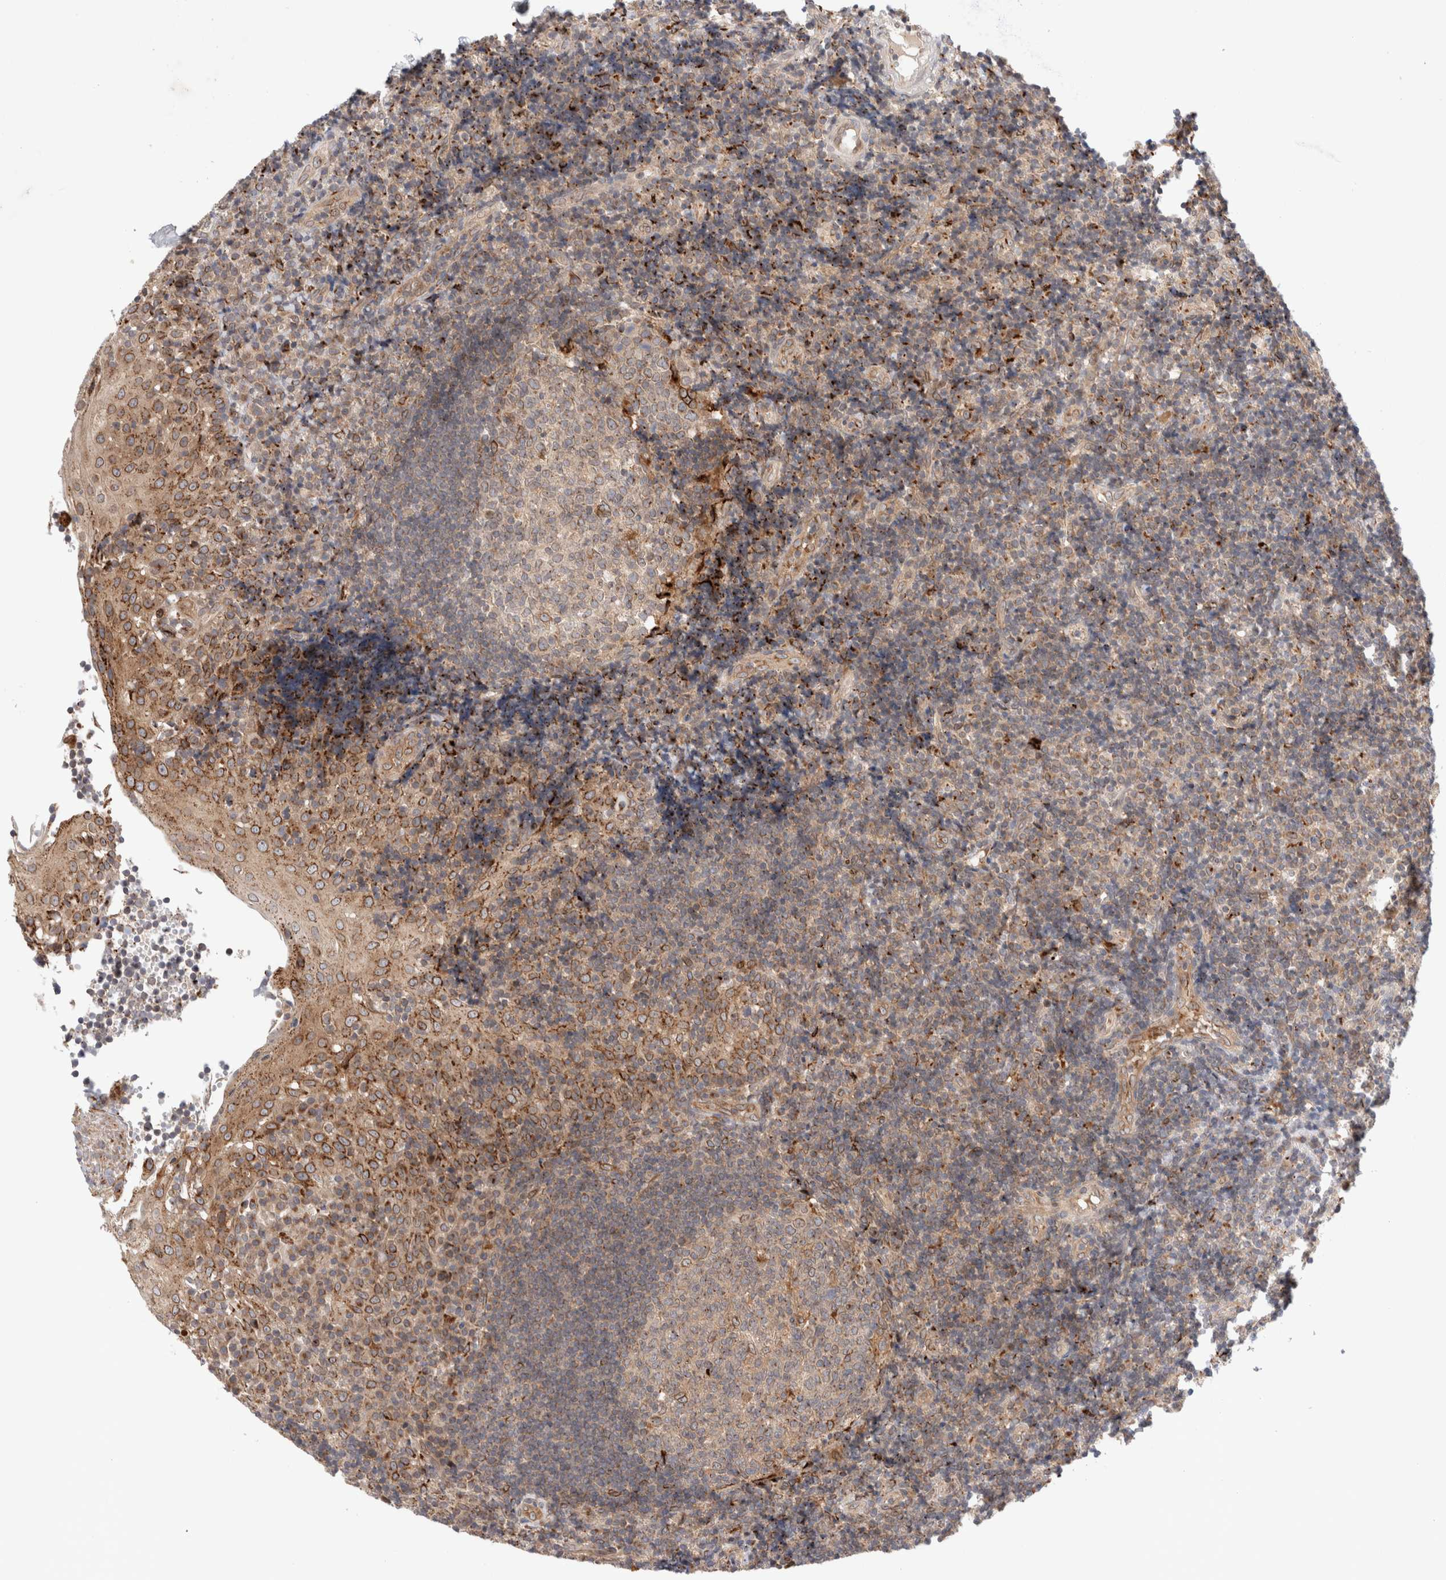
{"staining": {"intensity": "weak", "quantity": ">75%", "location": "cytoplasmic/membranous"}, "tissue": "tonsil", "cell_type": "Germinal center cells", "image_type": "normal", "snomed": [{"axis": "morphology", "description": "Normal tissue, NOS"}, {"axis": "topography", "description": "Tonsil"}], "caption": "Protein staining demonstrates weak cytoplasmic/membranous positivity in approximately >75% of germinal center cells in benign tonsil.", "gene": "GCN1", "patient": {"sex": "female", "age": 40}}